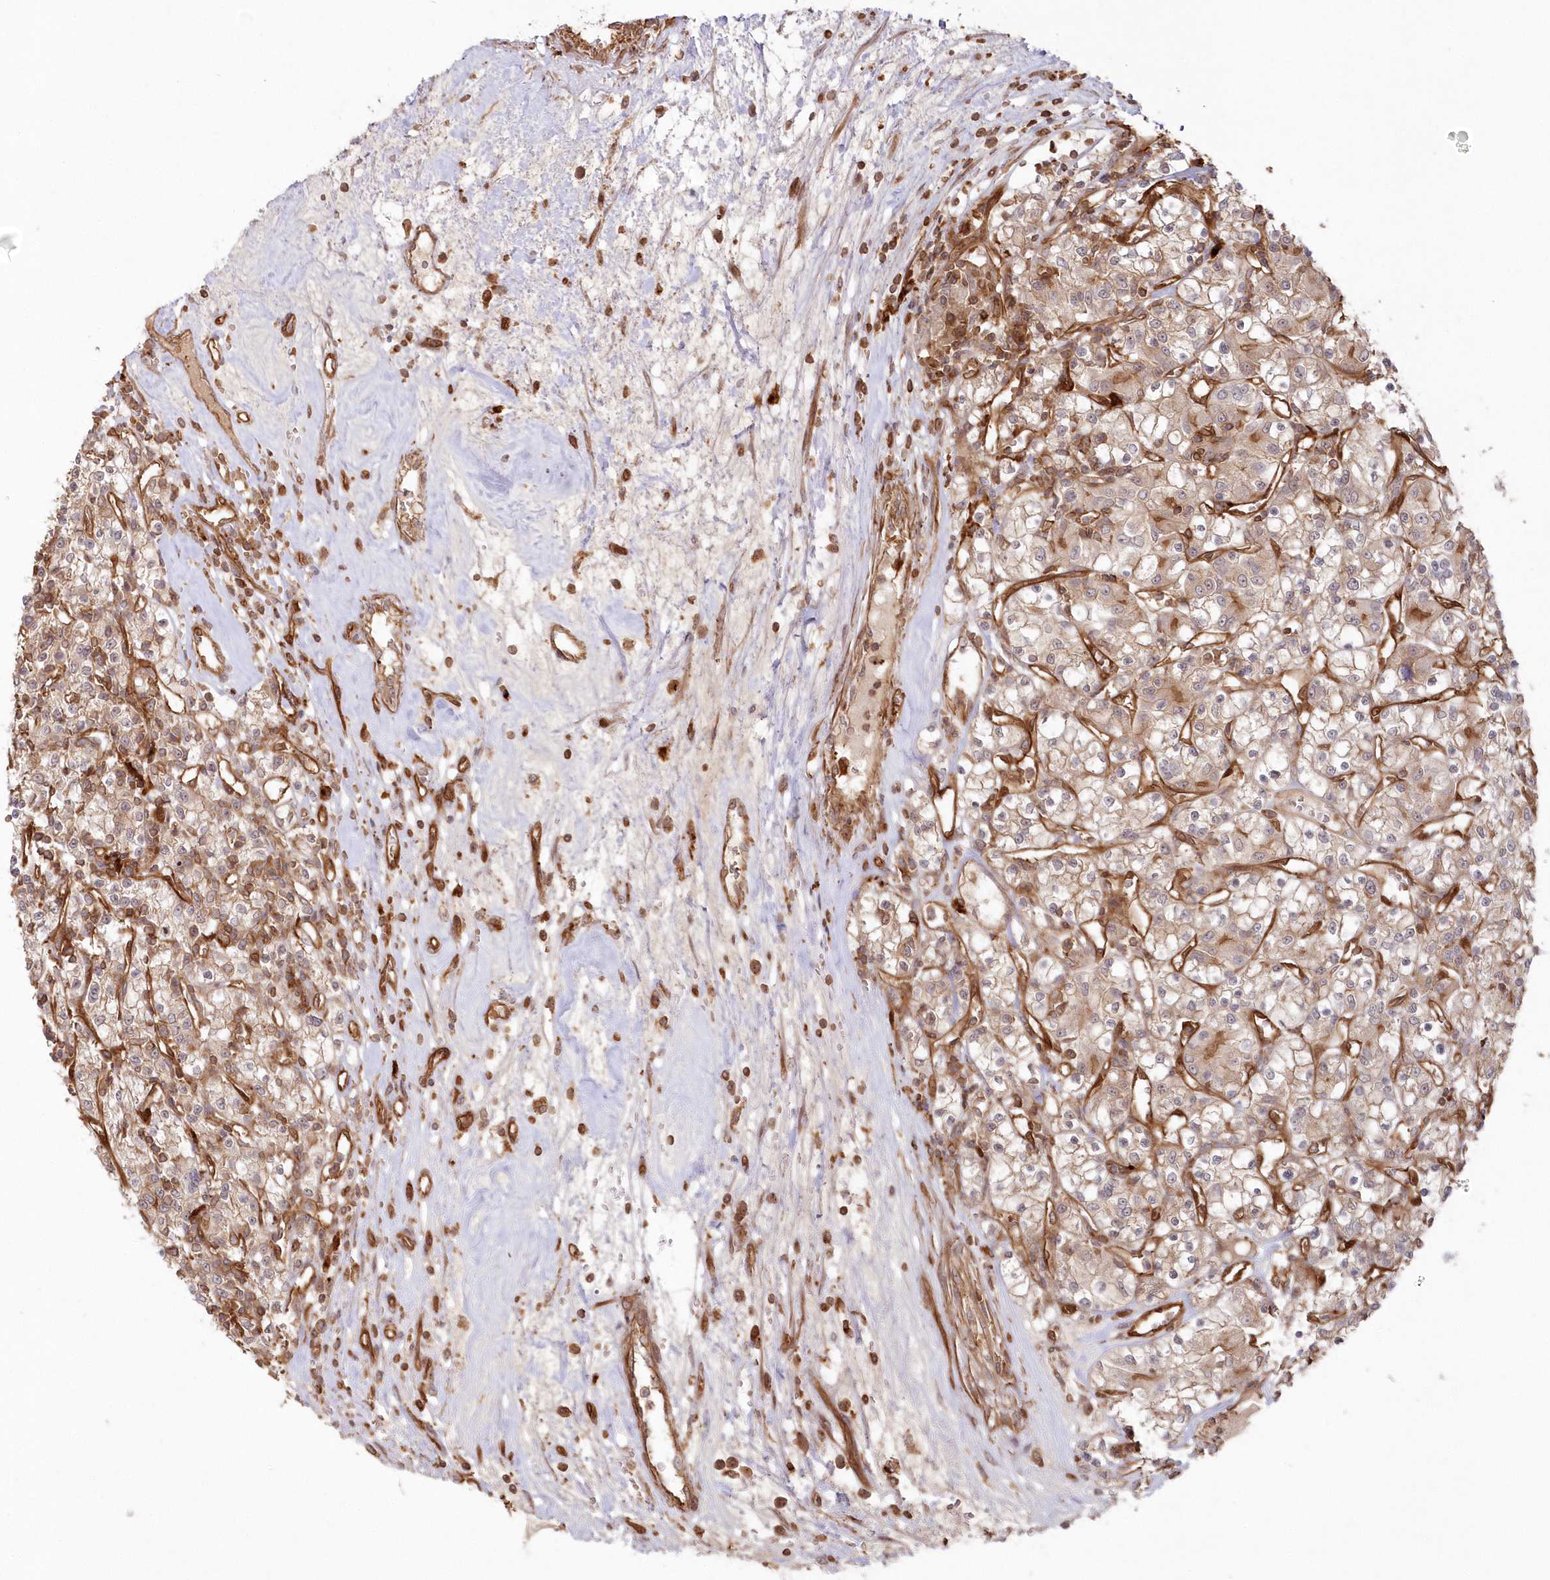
{"staining": {"intensity": "weak", "quantity": ">75%", "location": "cytoplasmic/membranous"}, "tissue": "renal cancer", "cell_type": "Tumor cells", "image_type": "cancer", "snomed": [{"axis": "morphology", "description": "Adenocarcinoma, NOS"}, {"axis": "topography", "description": "Kidney"}], "caption": "The histopathology image demonstrates staining of adenocarcinoma (renal), revealing weak cytoplasmic/membranous protein positivity (brown color) within tumor cells.", "gene": "RGCC", "patient": {"sex": "female", "age": 59}}